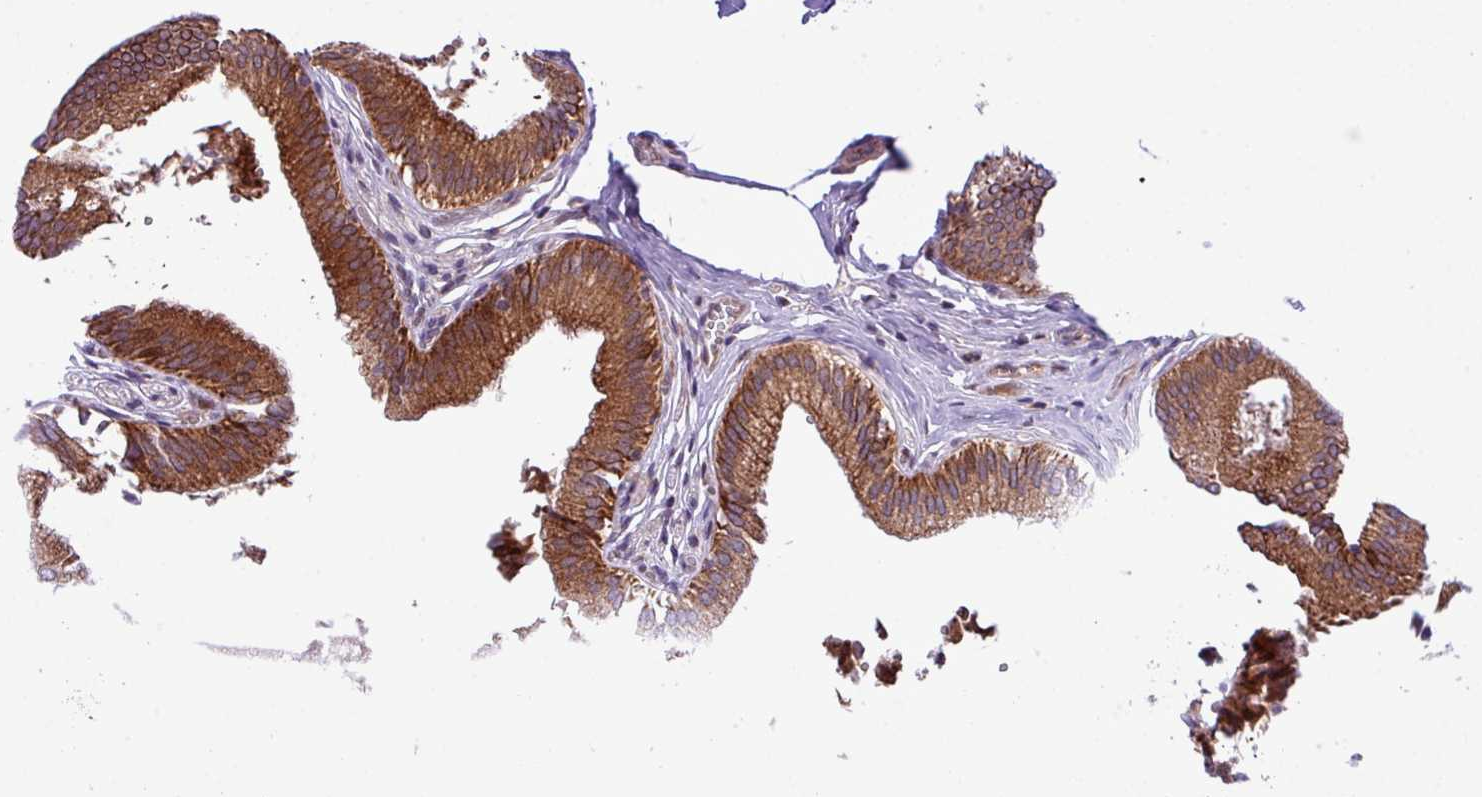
{"staining": {"intensity": "strong", "quantity": ">75%", "location": "cytoplasmic/membranous"}, "tissue": "gallbladder", "cell_type": "Glandular cells", "image_type": "normal", "snomed": [{"axis": "morphology", "description": "Normal tissue, NOS"}, {"axis": "topography", "description": "Gallbladder"}], "caption": "DAB immunohistochemical staining of unremarkable human gallbladder reveals strong cytoplasmic/membranous protein positivity in approximately >75% of glandular cells. The protein of interest is shown in brown color, while the nuclei are stained blue.", "gene": "B3GNT9", "patient": {"sex": "male", "age": 17}}